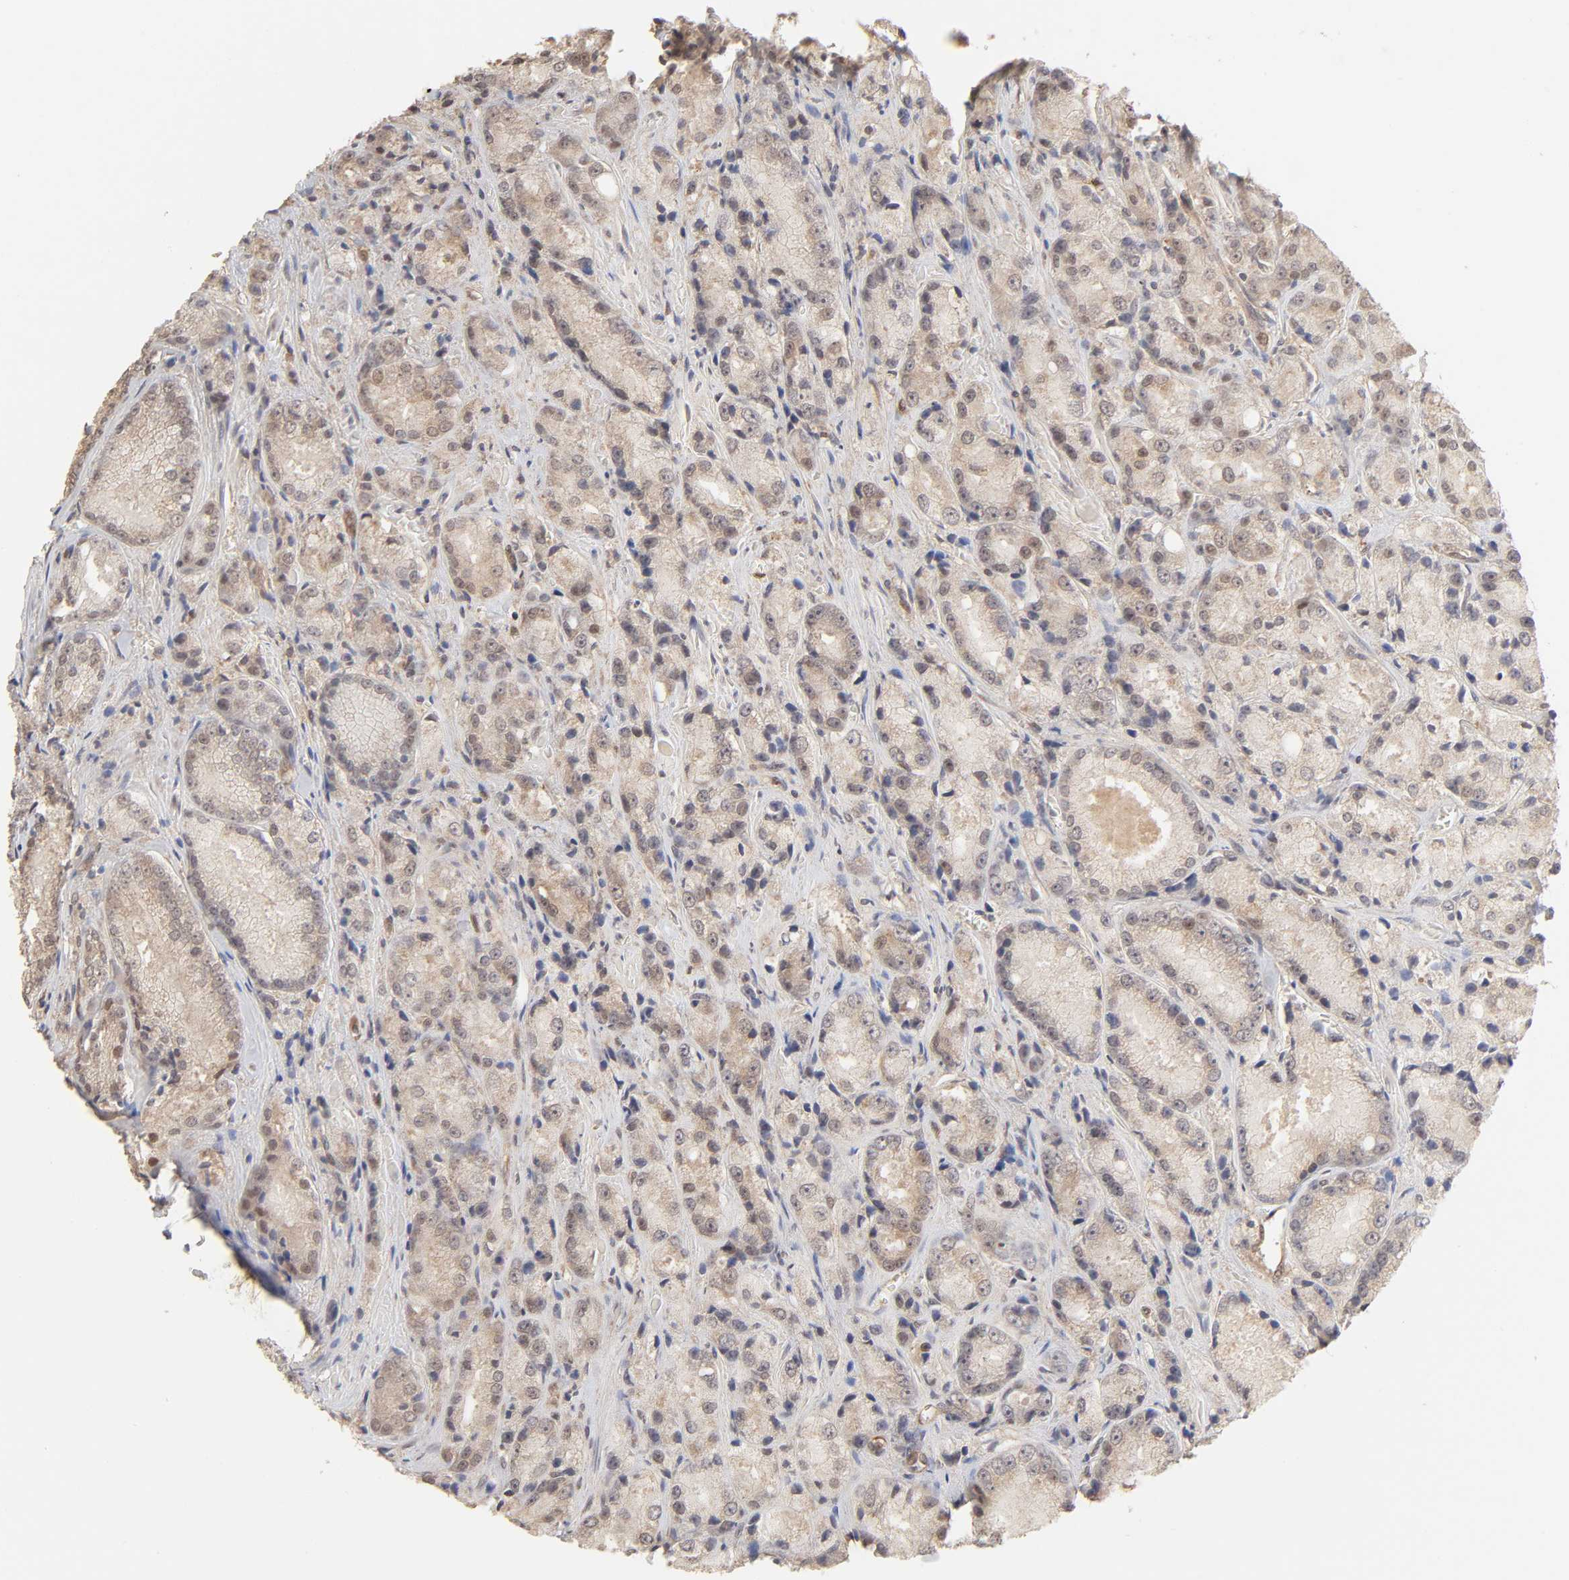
{"staining": {"intensity": "weak", "quantity": "25%-75%", "location": "cytoplasmic/membranous"}, "tissue": "prostate cancer", "cell_type": "Tumor cells", "image_type": "cancer", "snomed": [{"axis": "morphology", "description": "Adenocarcinoma, Low grade"}, {"axis": "topography", "description": "Prostate"}], "caption": "Immunohistochemistry photomicrograph of human low-grade adenocarcinoma (prostate) stained for a protein (brown), which displays low levels of weak cytoplasmic/membranous staining in approximately 25%-75% of tumor cells.", "gene": "MAPK1", "patient": {"sex": "male", "age": 64}}